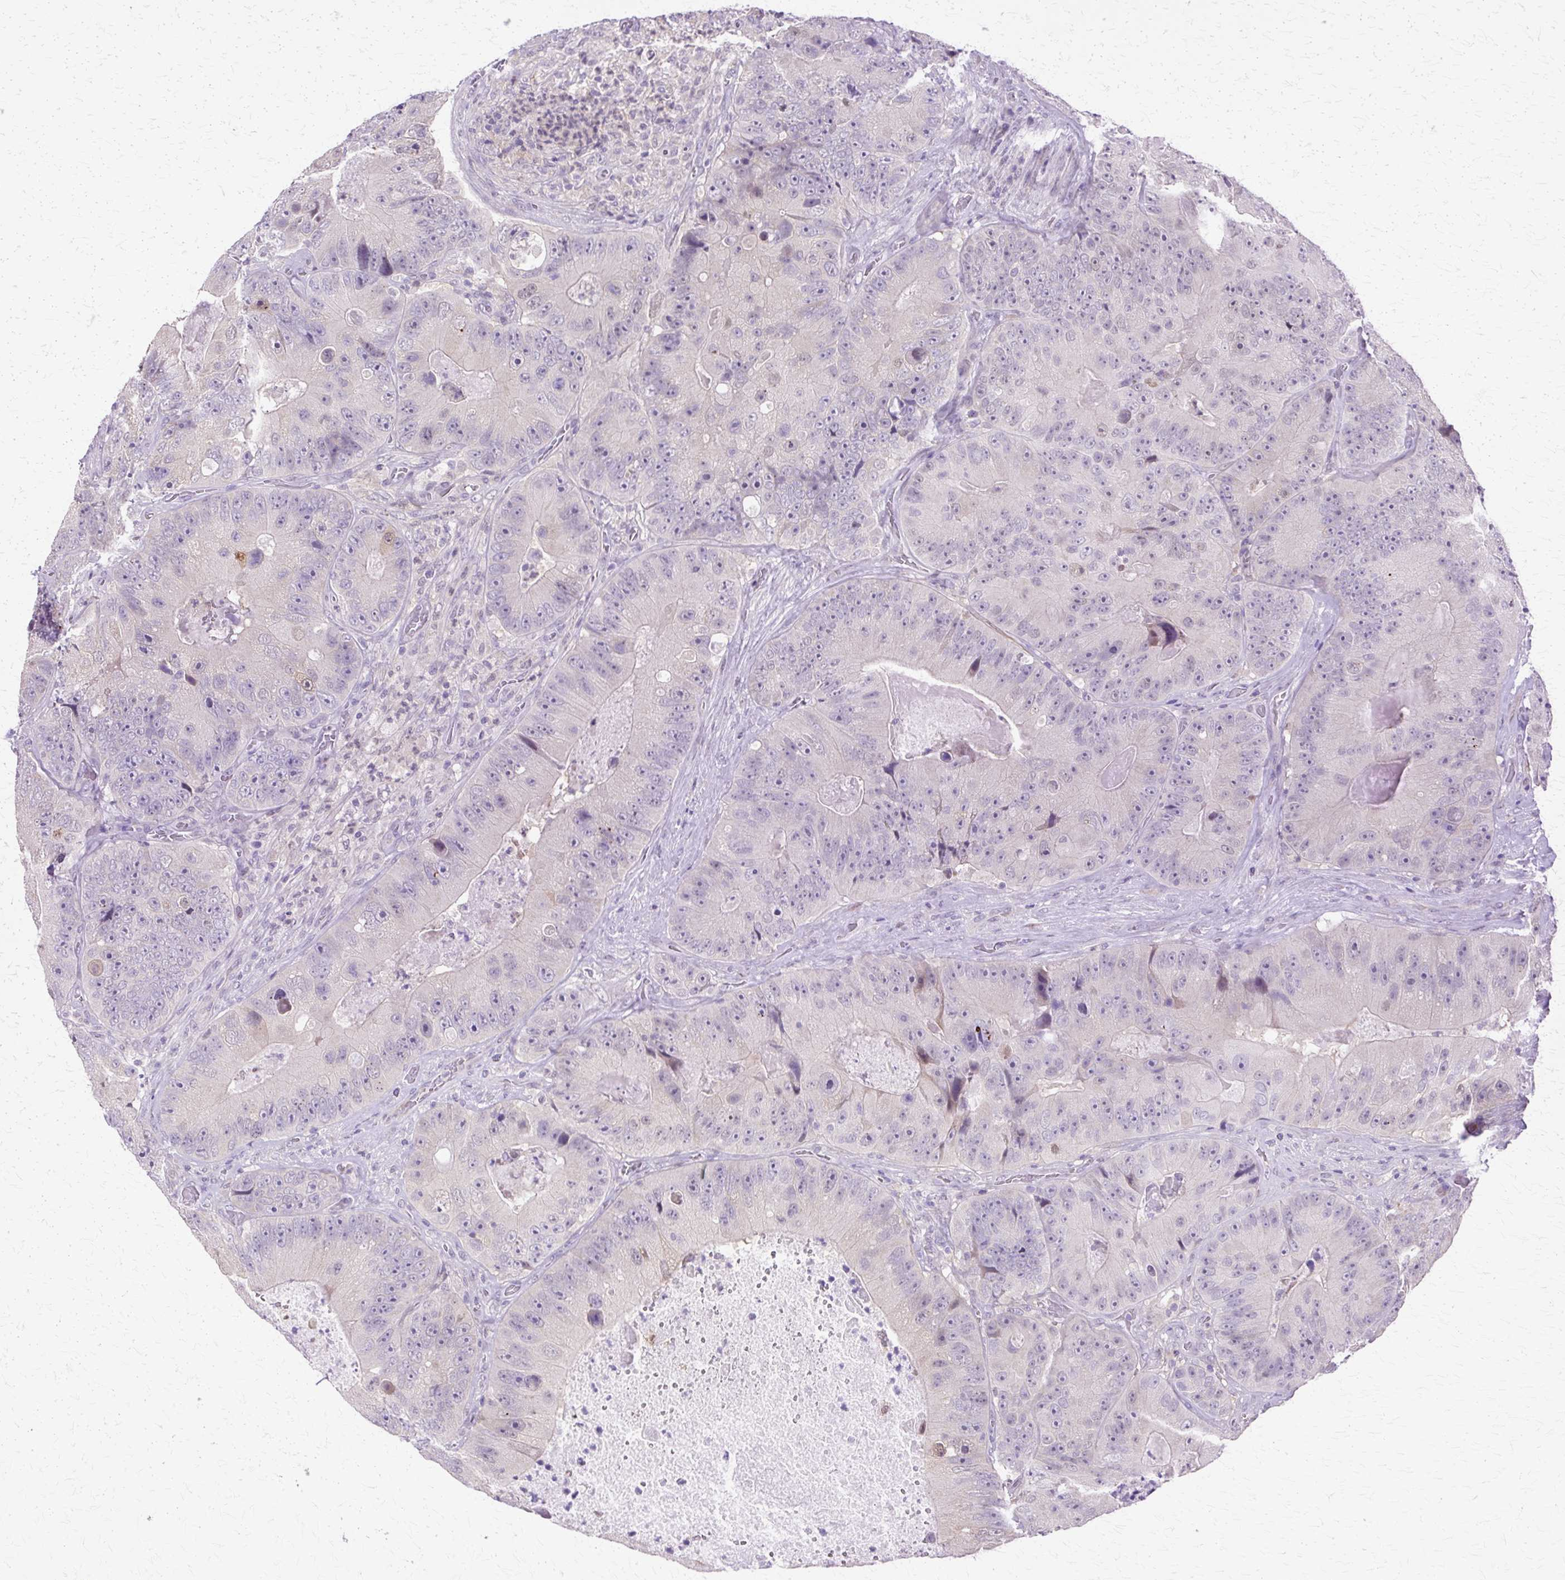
{"staining": {"intensity": "negative", "quantity": "none", "location": "none"}, "tissue": "colorectal cancer", "cell_type": "Tumor cells", "image_type": "cancer", "snomed": [{"axis": "morphology", "description": "Adenocarcinoma, NOS"}, {"axis": "topography", "description": "Colon"}], "caption": "An IHC photomicrograph of adenocarcinoma (colorectal) is shown. There is no staining in tumor cells of adenocarcinoma (colorectal). Nuclei are stained in blue.", "gene": "HSPA8", "patient": {"sex": "female", "age": 86}}